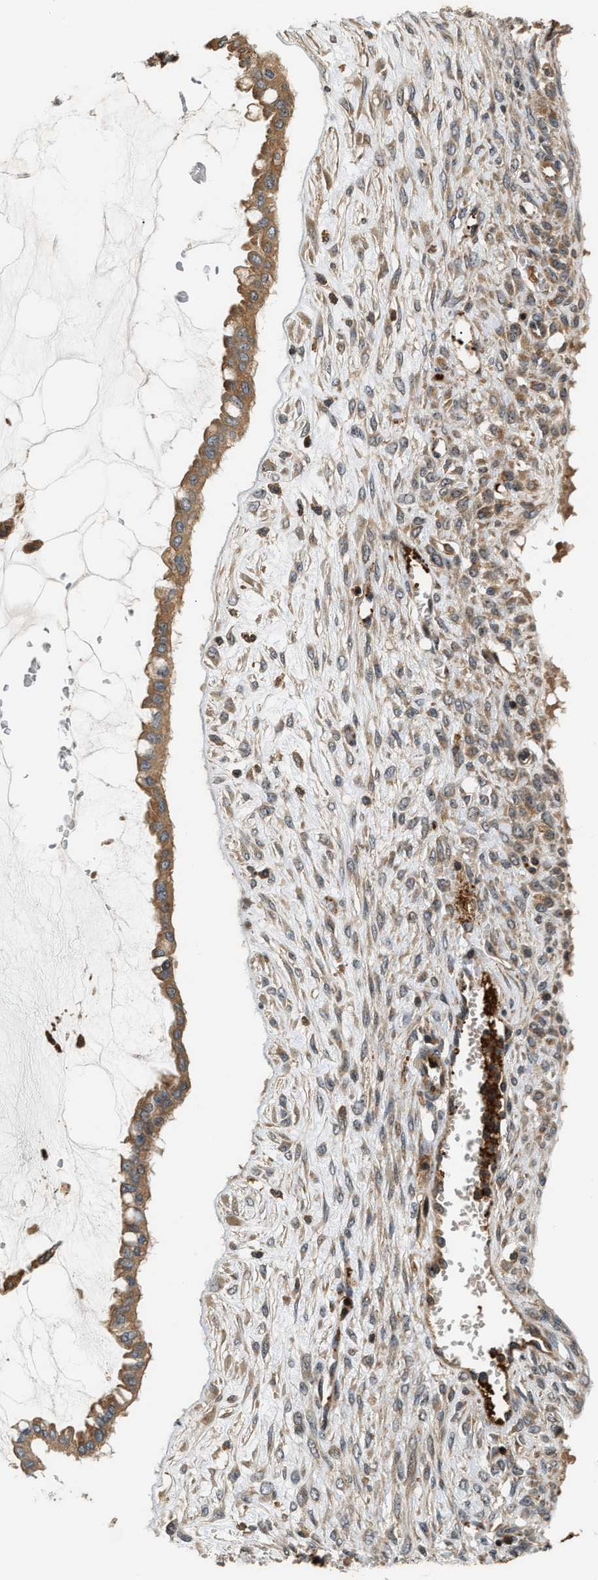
{"staining": {"intensity": "moderate", "quantity": ">75%", "location": "cytoplasmic/membranous"}, "tissue": "ovarian cancer", "cell_type": "Tumor cells", "image_type": "cancer", "snomed": [{"axis": "morphology", "description": "Cystadenocarcinoma, mucinous, NOS"}, {"axis": "topography", "description": "Ovary"}], "caption": "The image reveals a brown stain indicating the presence of a protein in the cytoplasmic/membranous of tumor cells in ovarian mucinous cystadenocarcinoma.", "gene": "SNX5", "patient": {"sex": "female", "age": 73}}